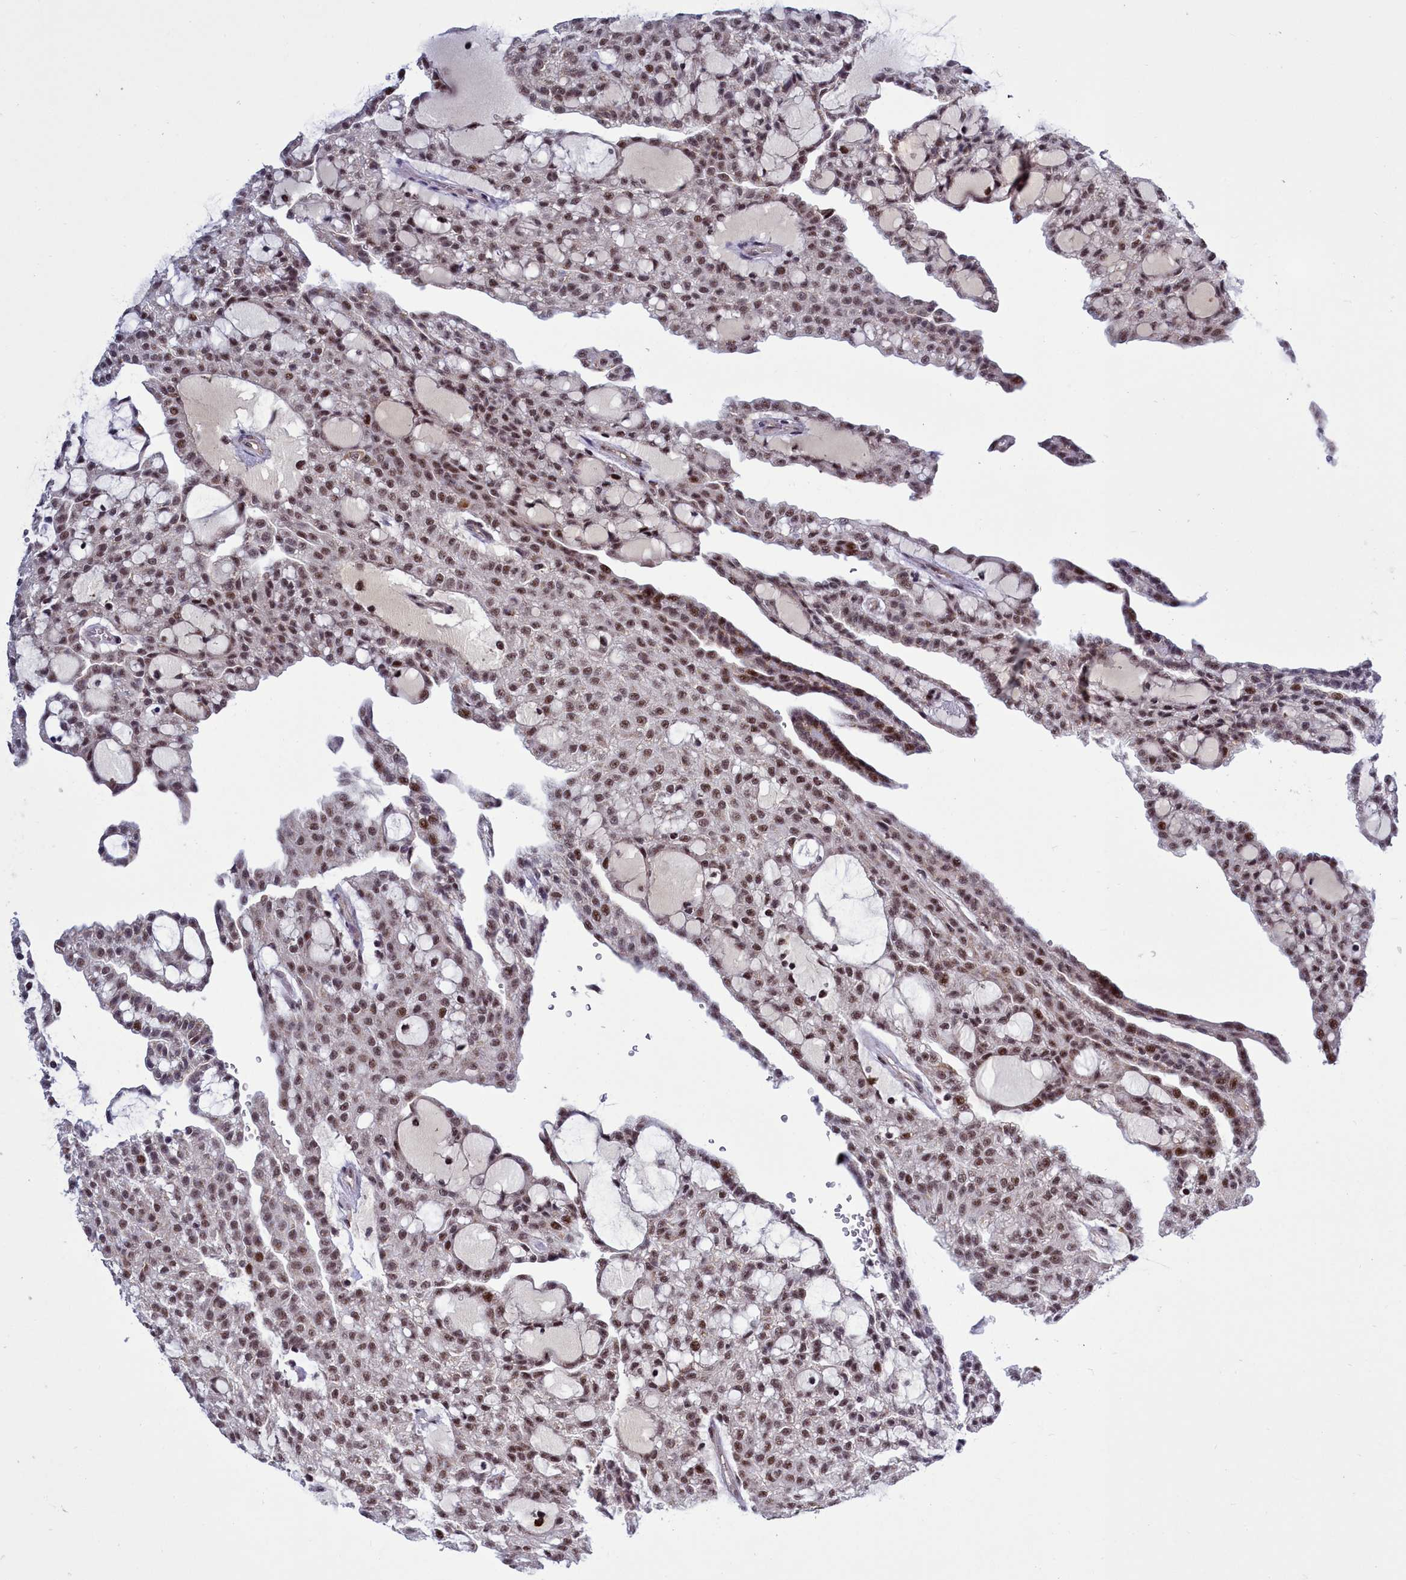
{"staining": {"intensity": "moderate", "quantity": ">75%", "location": "nuclear"}, "tissue": "renal cancer", "cell_type": "Tumor cells", "image_type": "cancer", "snomed": [{"axis": "morphology", "description": "Adenocarcinoma, NOS"}, {"axis": "topography", "description": "Kidney"}], "caption": "This photomicrograph demonstrates immunohistochemistry staining of renal adenocarcinoma, with medium moderate nuclear expression in about >75% of tumor cells.", "gene": "POM121L2", "patient": {"sex": "male", "age": 63}}